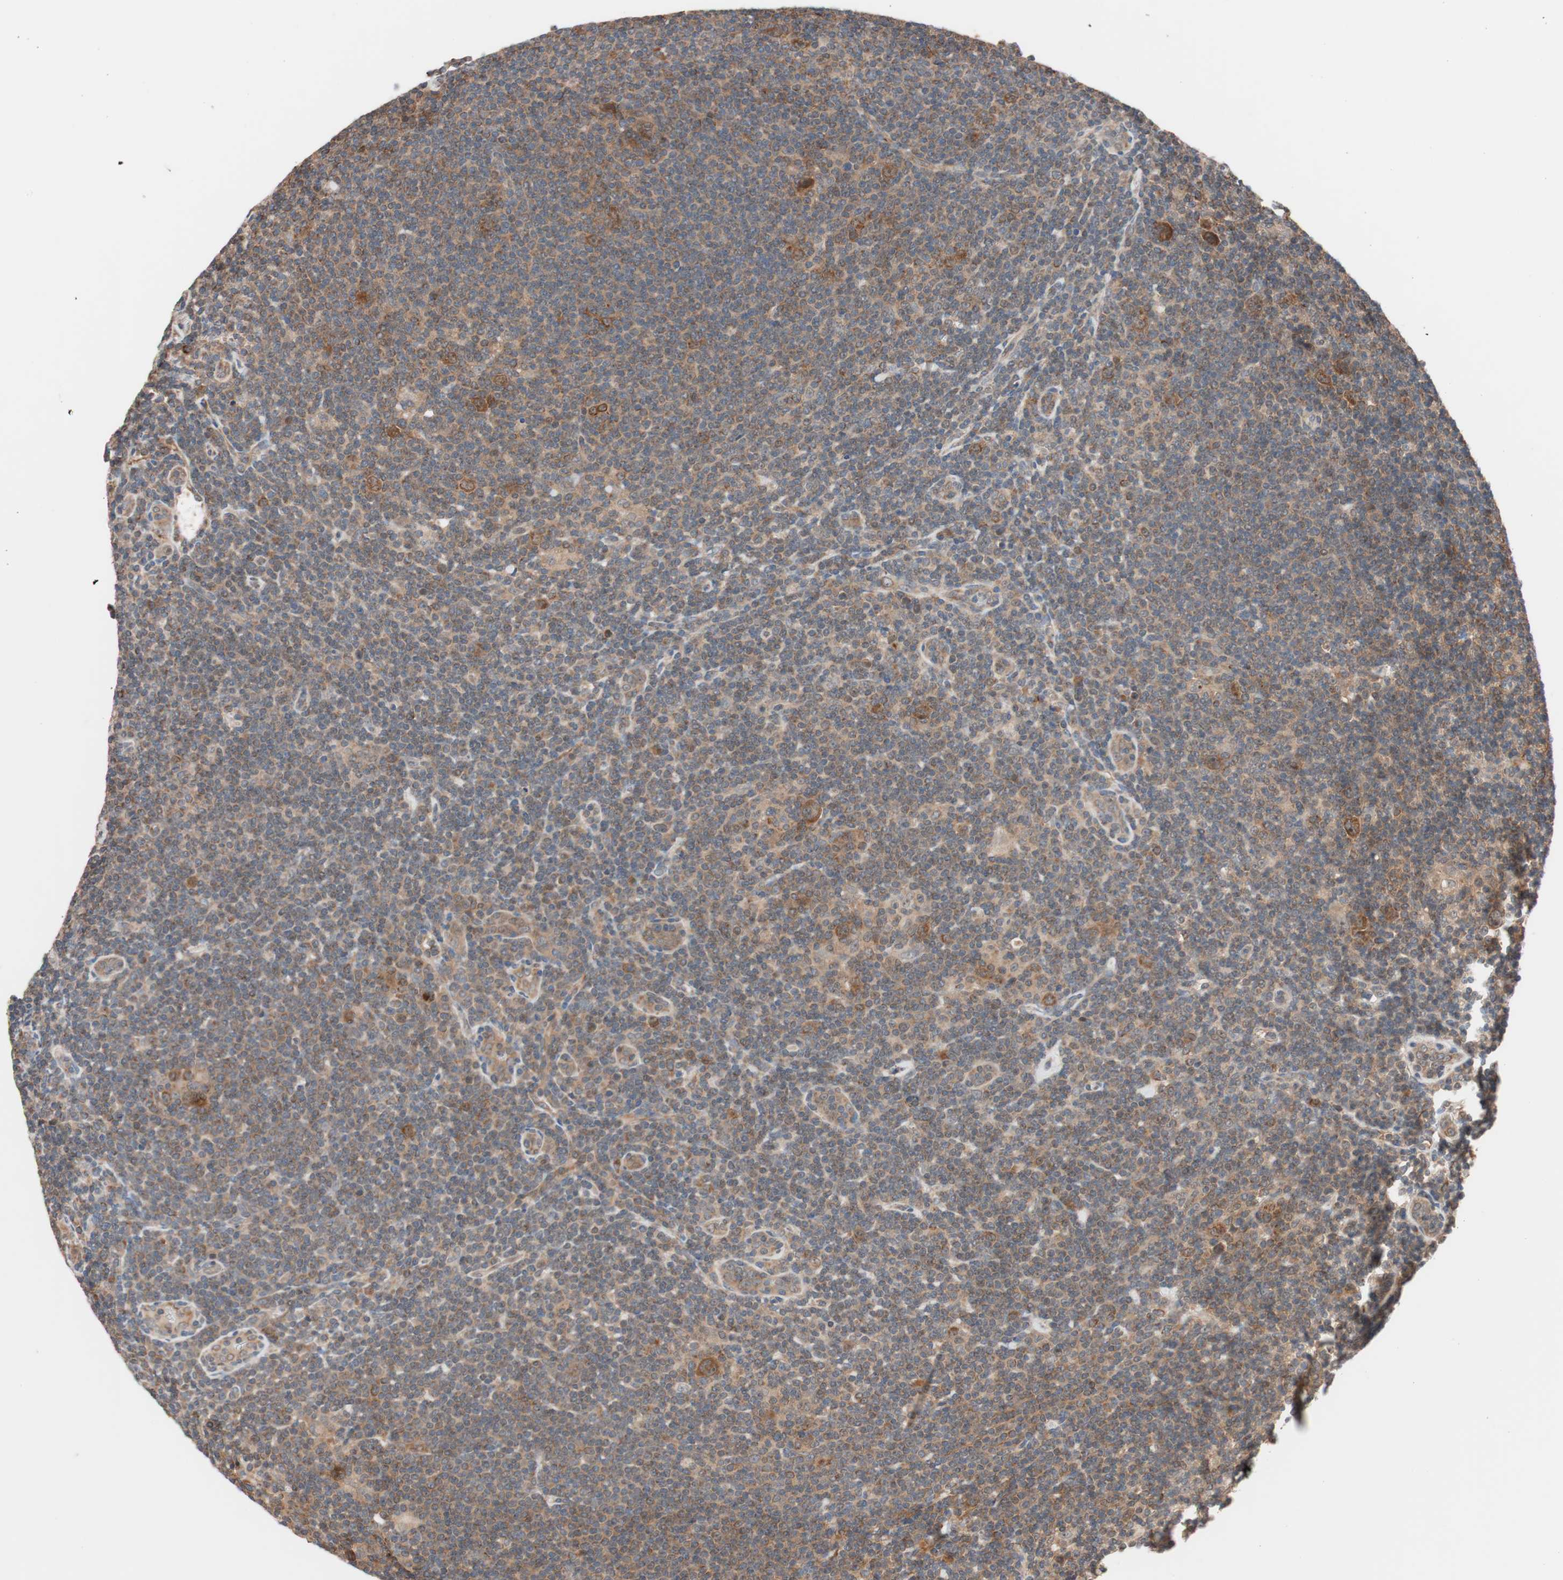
{"staining": {"intensity": "moderate", "quantity": ">75%", "location": "cytoplasmic/membranous"}, "tissue": "lymphoma", "cell_type": "Tumor cells", "image_type": "cancer", "snomed": [{"axis": "morphology", "description": "Hodgkin's disease, NOS"}, {"axis": "topography", "description": "Lymph node"}], "caption": "Protein expression by immunohistochemistry (IHC) shows moderate cytoplasmic/membranous expression in about >75% of tumor cells in lymphoma. The staining was performed using DAB (3,3'-diaminobenzidine), with brown indicating positive protein expression. Nuclei are stained blue with hematoxylin.", "gene": "HMBS", "patient": {"sex": "female", "age": 57}}